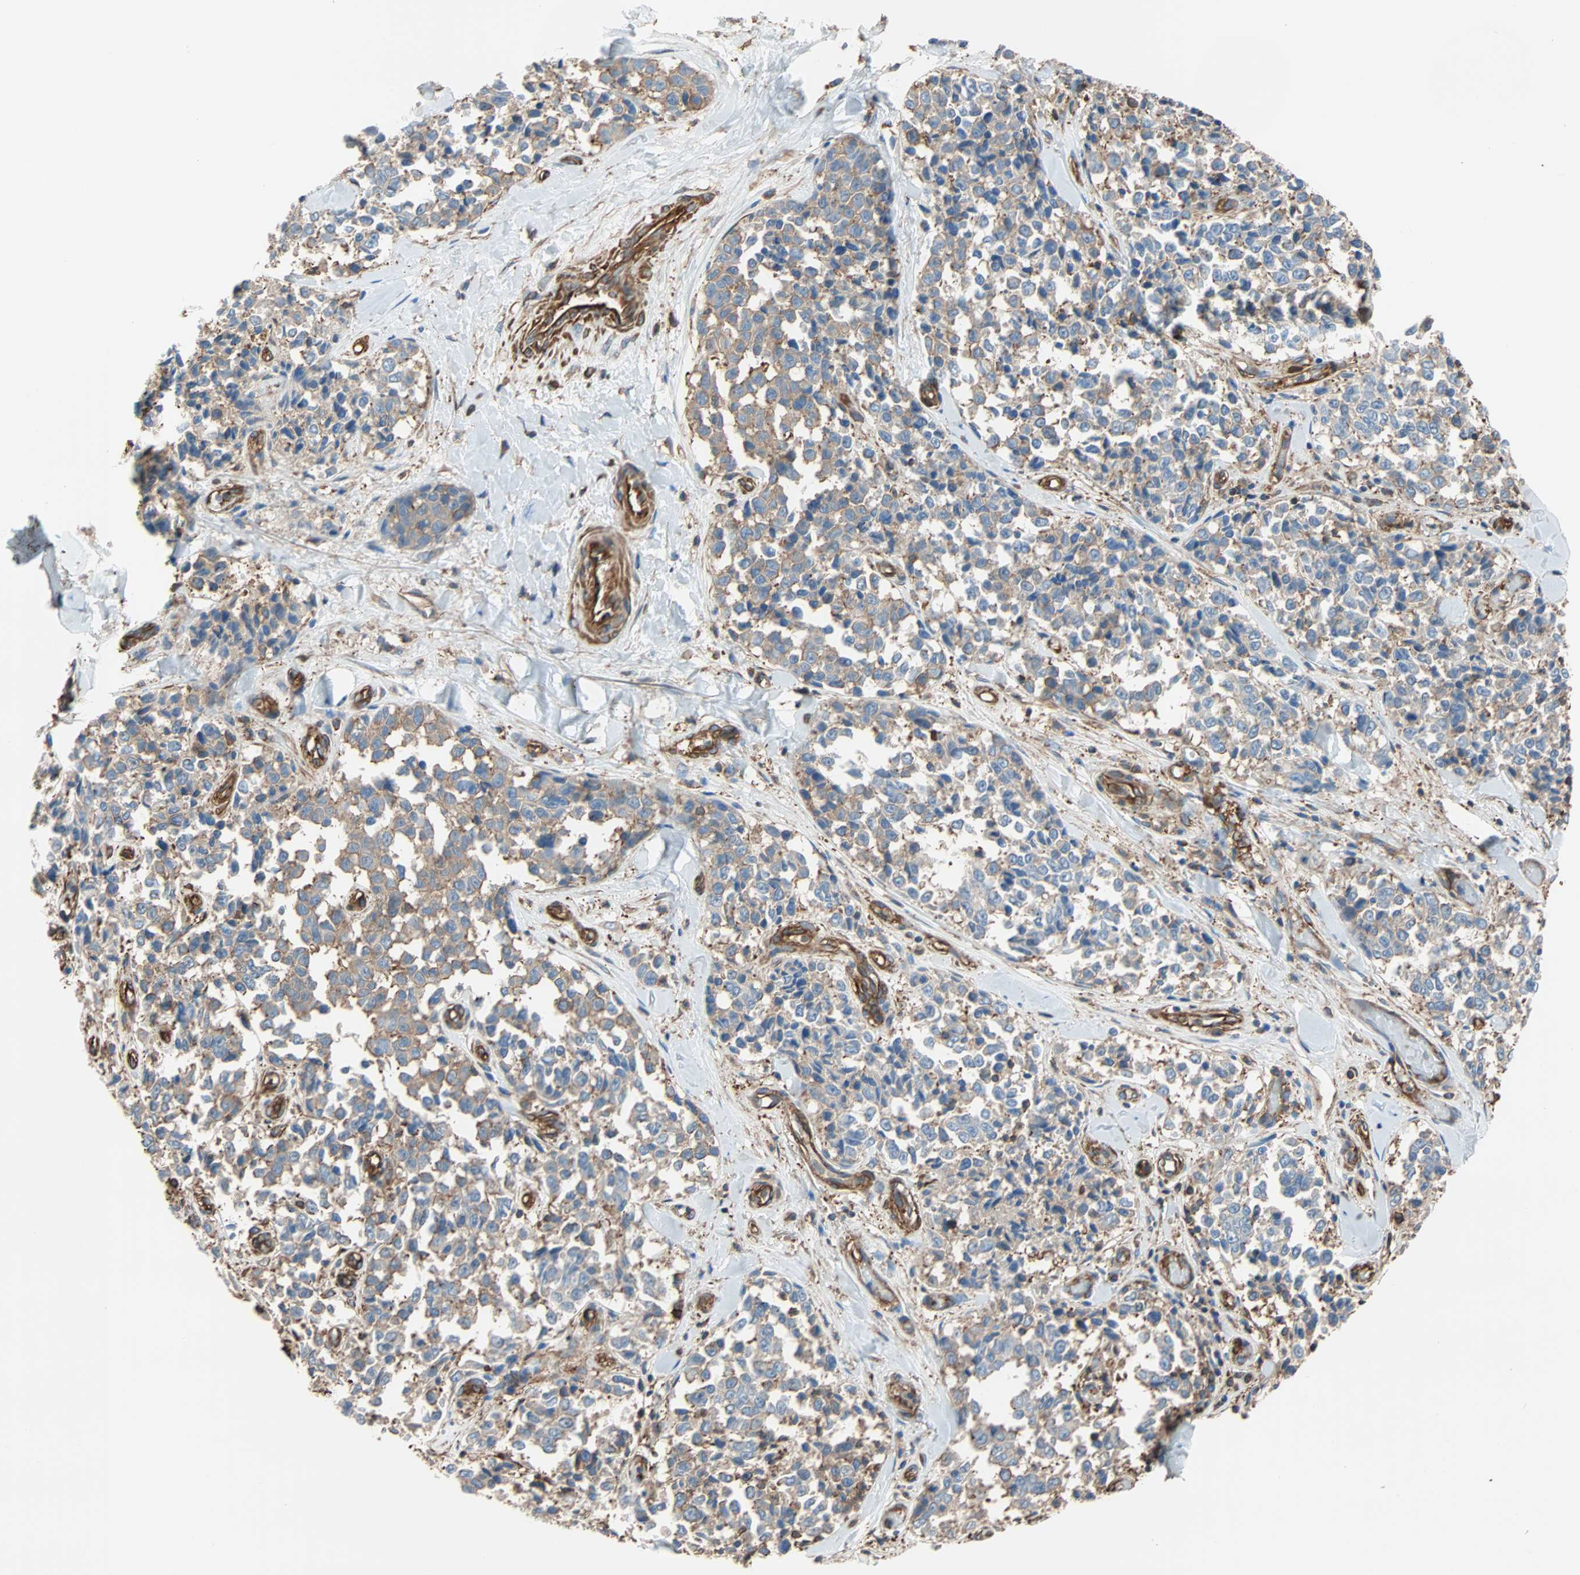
{"staining": {"intensity": "weak", "quantity": "<25%", "location": "cytoplasmic/membranous"}, "tissue": "melanoma", "cell_type": "Tumor cells", "image_type": "cancer", "snomed": [{"axis": "morphology", "description": "Malignant melanoma, NOS"}, {"axis": "topography", "description": "Skin"}], "caption": "Immunohistochemical staining of human melanoma shows no significant positivity in tumor cells.", "gene": "GALNT10", "patient": {"sex": "female", "age": 64}}